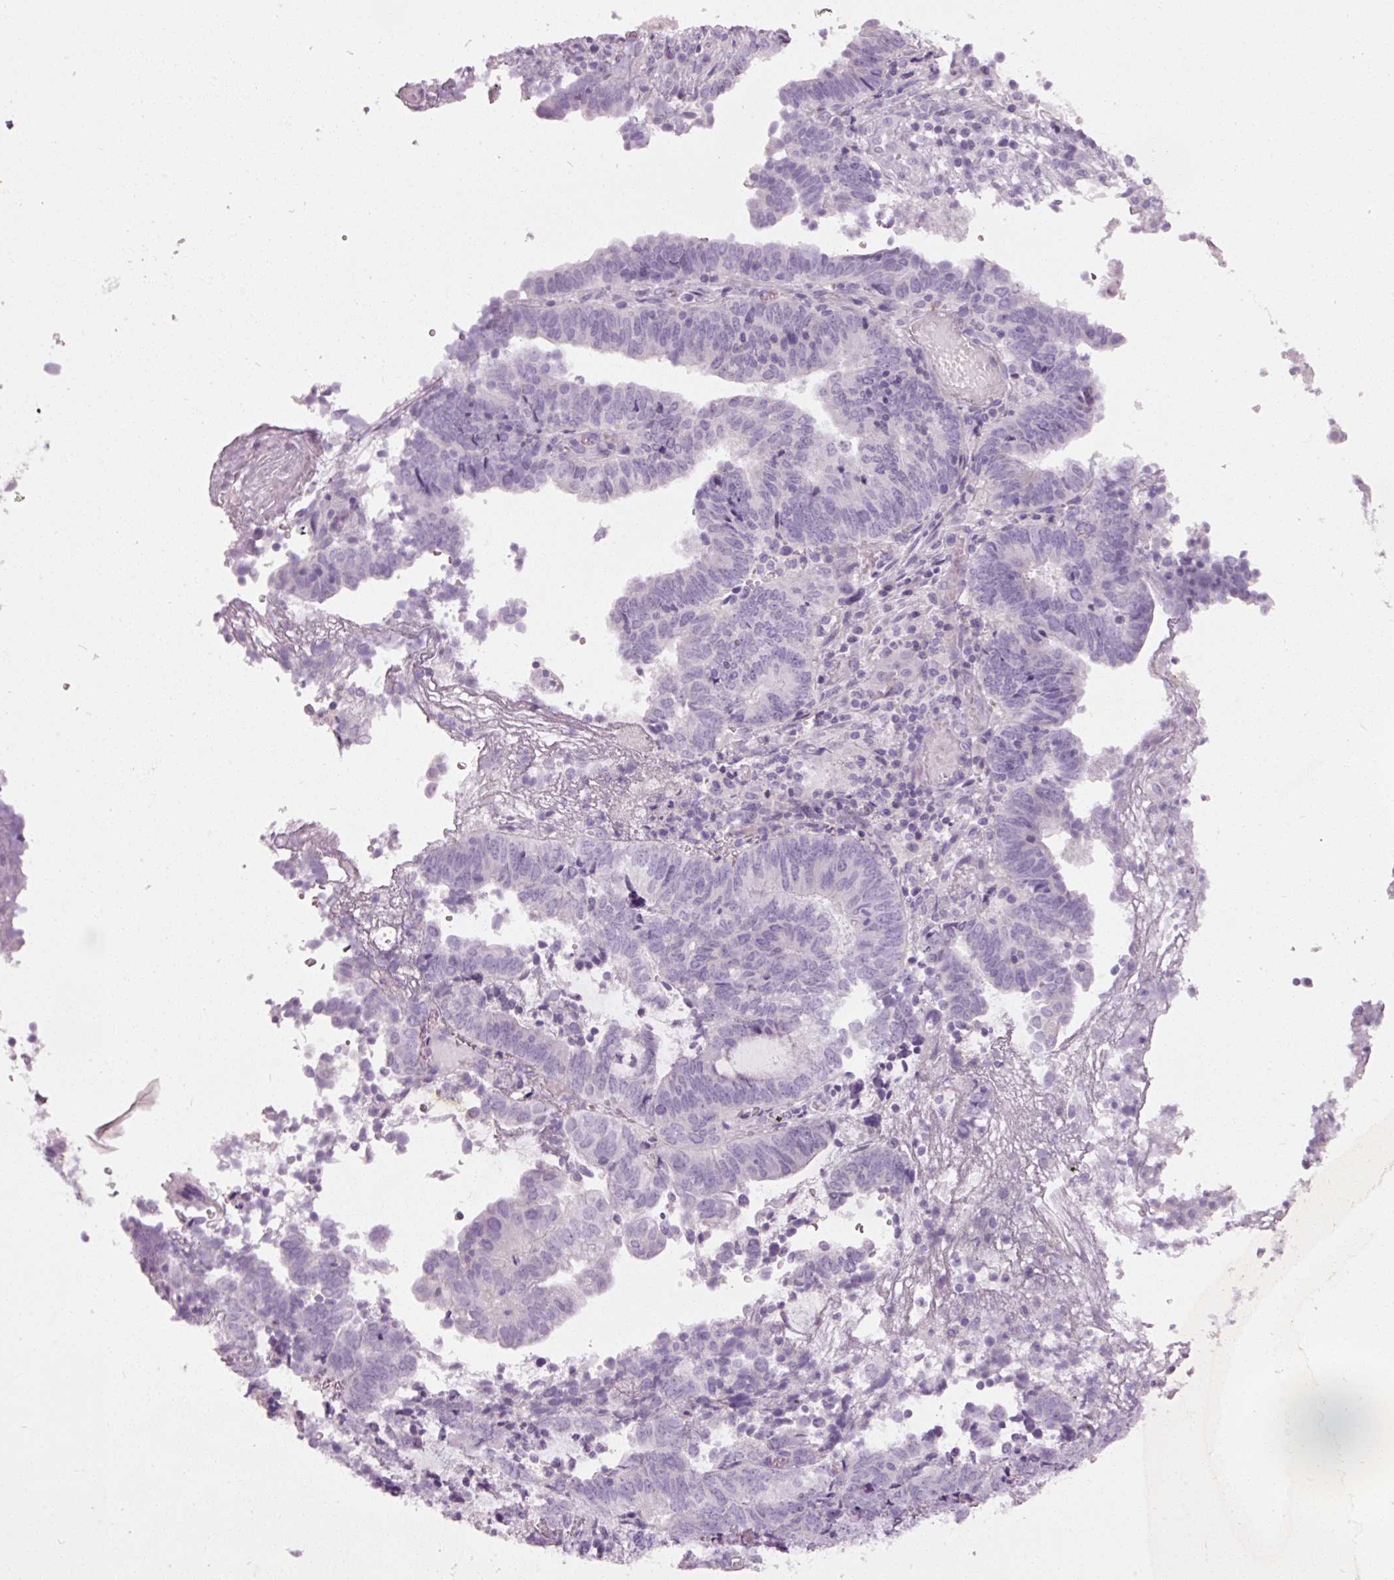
{"staining": {"intensity": "negative", "quantity": "none", "location": "none"}, "tissue": "endometrial cancer", "cell_type": "Tumor cells", "image_type": "cancer", "snomed": [{"axis": "morphology", "description": "Adenocarcinoma, NOS"}, {"axis": "topography", "description": "Uterus"}, {"axis": "topography", "description": "Endometrium"}], "caption": "The photomicrograph exhibits no staining of tumor cells in endometrial cancer.", "gene": "MUC5AC", "patient": {"sex": "female", "age": 70}}